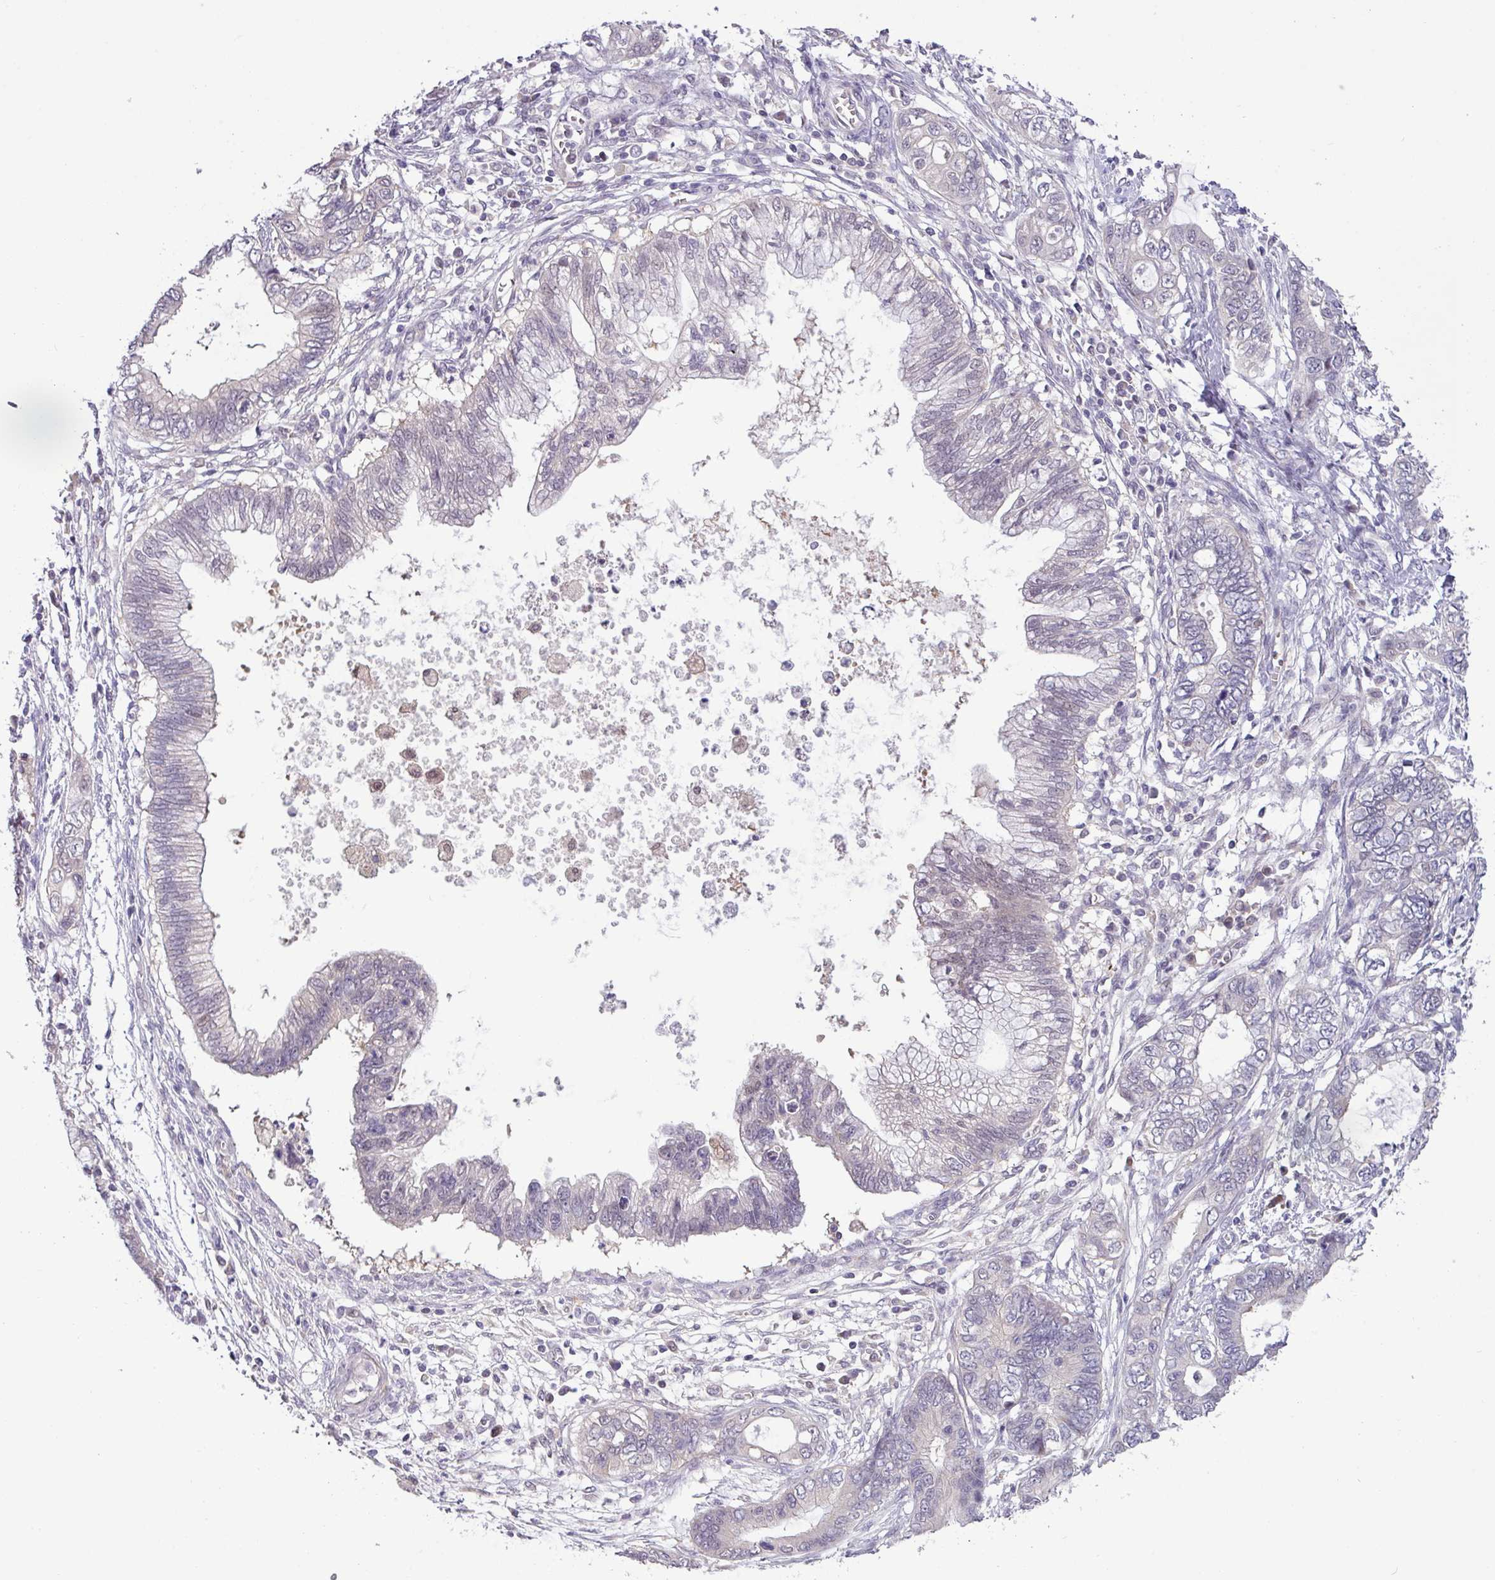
{"staining": {"intensity": "negative", "quantity": "none", "location": "none"}, "tissue": "cervical cancer", "cell_type": "Tumor cells", "image_type": "cancer", "snomed": [{"axis": "morphology", "description": "Adenocarcinoma, NOS"}, {"axis": "topography", "description": "Cervix"}], "caption": "Tumor cells show no significant protein positivity in cervical cancer.", "gene": "RIPPLY1", "patient": {"sex": "female", "age": 44}}